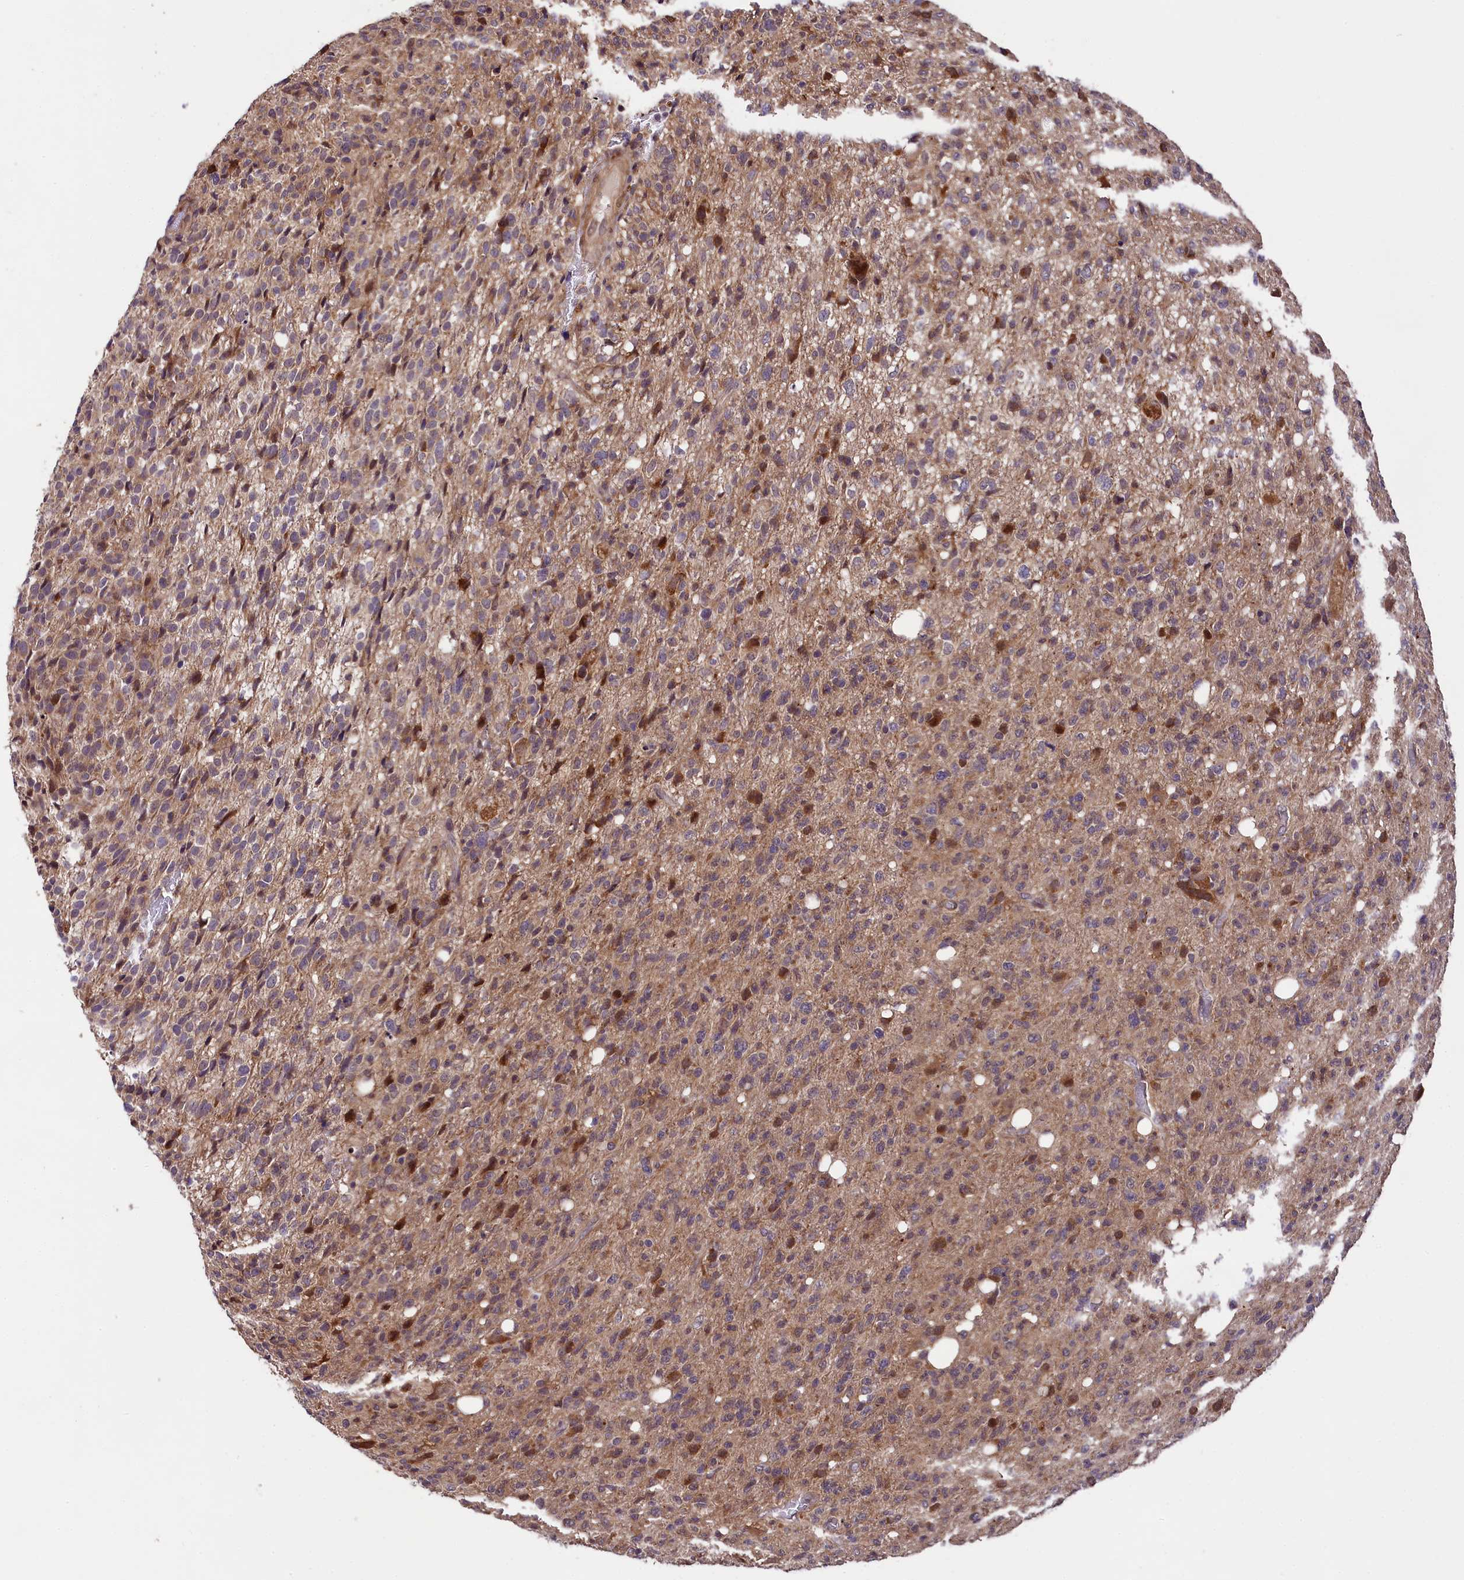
{"staining": {"intensity": "weak", "quantity": "<25%", "location": "cytoplasmic/membranous"}, "tissue": "glioma", "cell_type": "Tumor cells", "image_type": "cancer", "snomed": [{"axis": "morphology", "description": "Glioma, malignant, High grade"}, {"axis": "topography", "description": "Brain"}], "caption": "Immunohistochemistry of human glioma demonstrates no positivity in tumor cells.", "gene": "DOHH", "patient": {"sex": "female", "age": 57}}